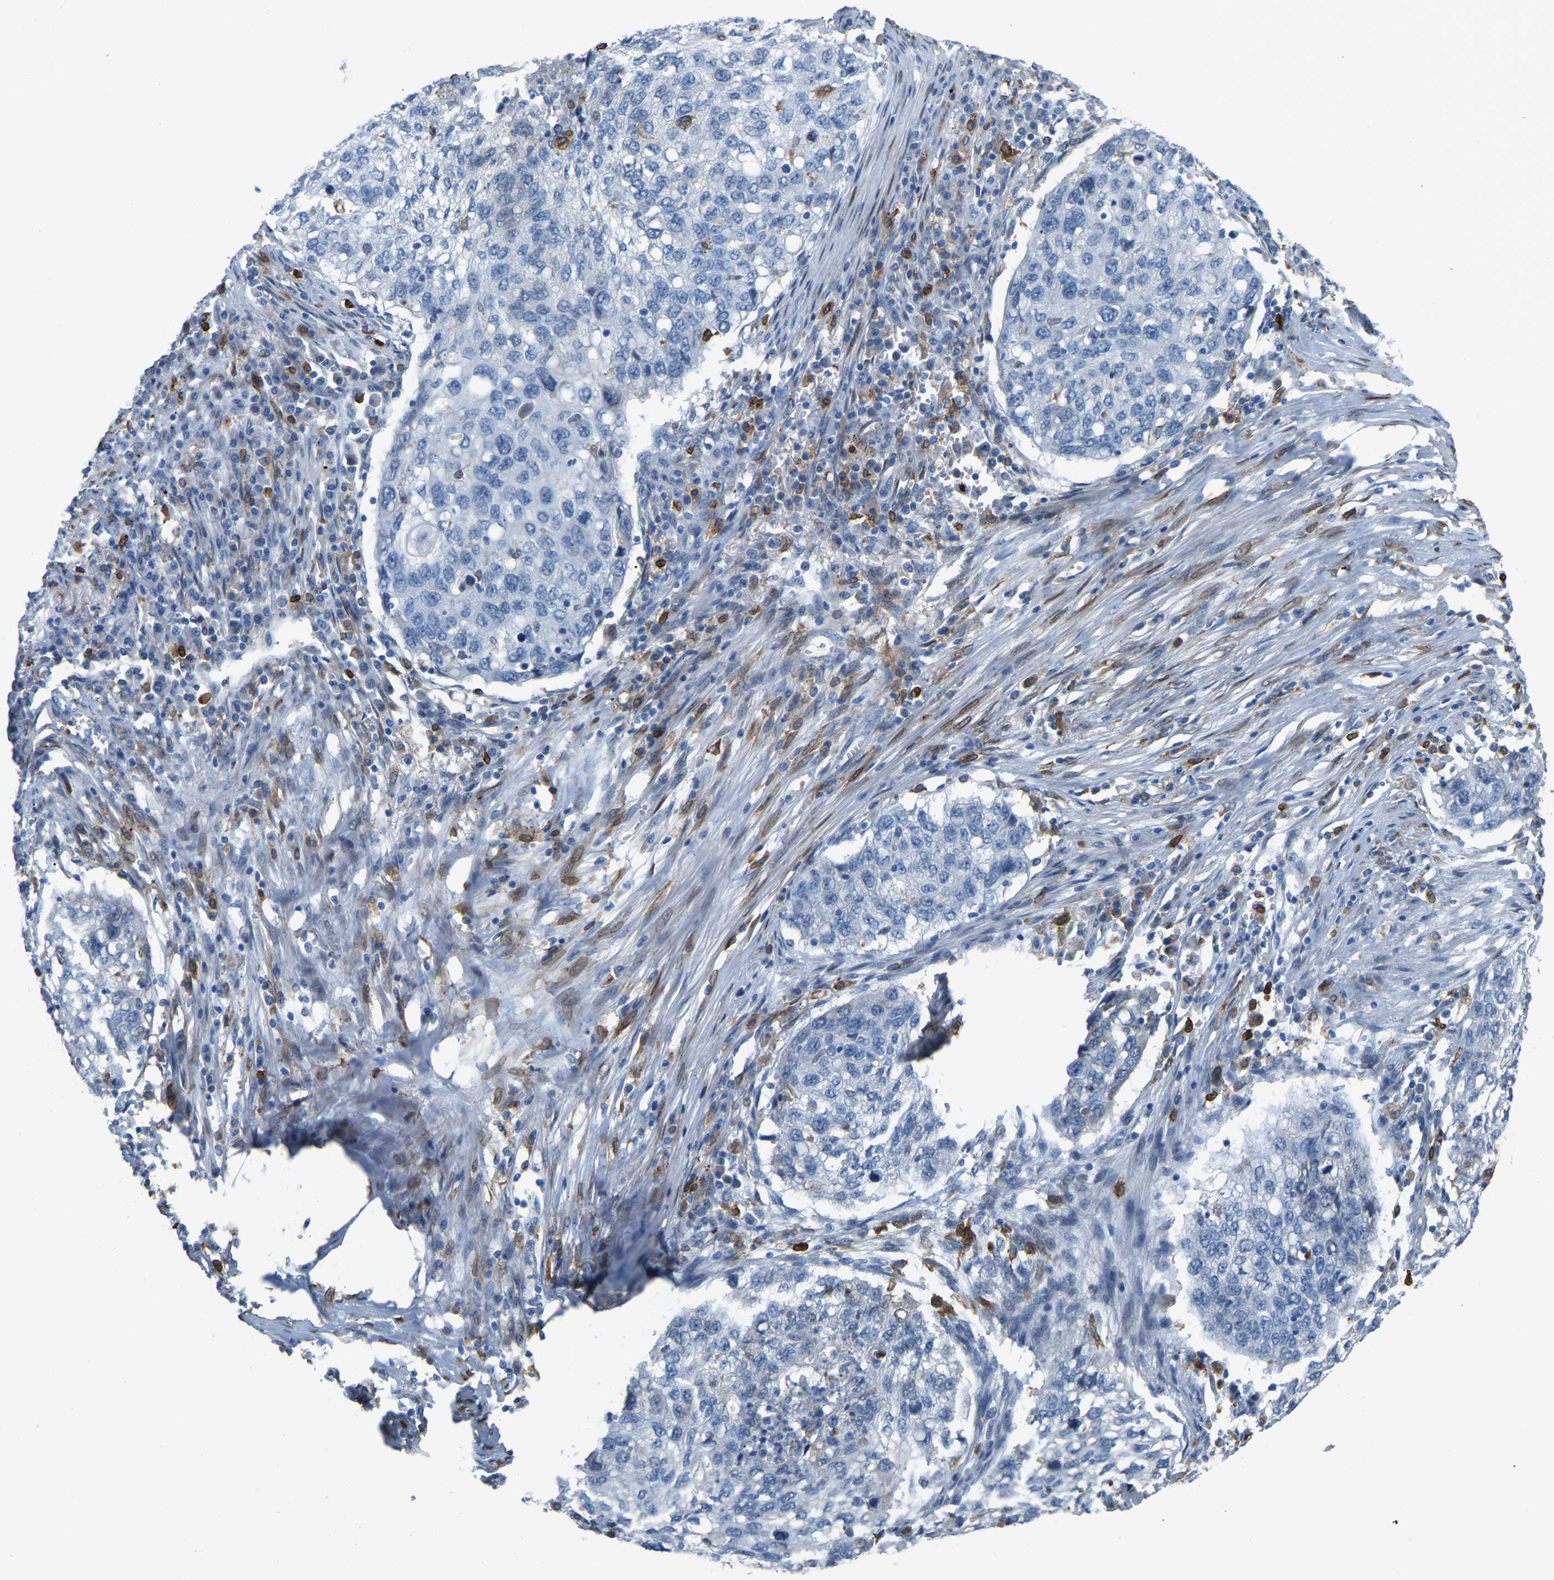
{"staining": {"intensity": "negative", "quantity": "none", "location": "none"}, "tissue": "lung cancer", "cell_type": "Tumor cells", "image_type": "cancer", "snomed": [{"axis": "morphology", "description": "Squamous cell carcinoma, NOS"}, {"axis": "topography", "description": "Lung"}], "caption": "Tumor cells show no significant protein positivity in squamous cell carcinoma (lung).", "gene": "PTGS1", "patient": {"sex": "female", "age": 63}}